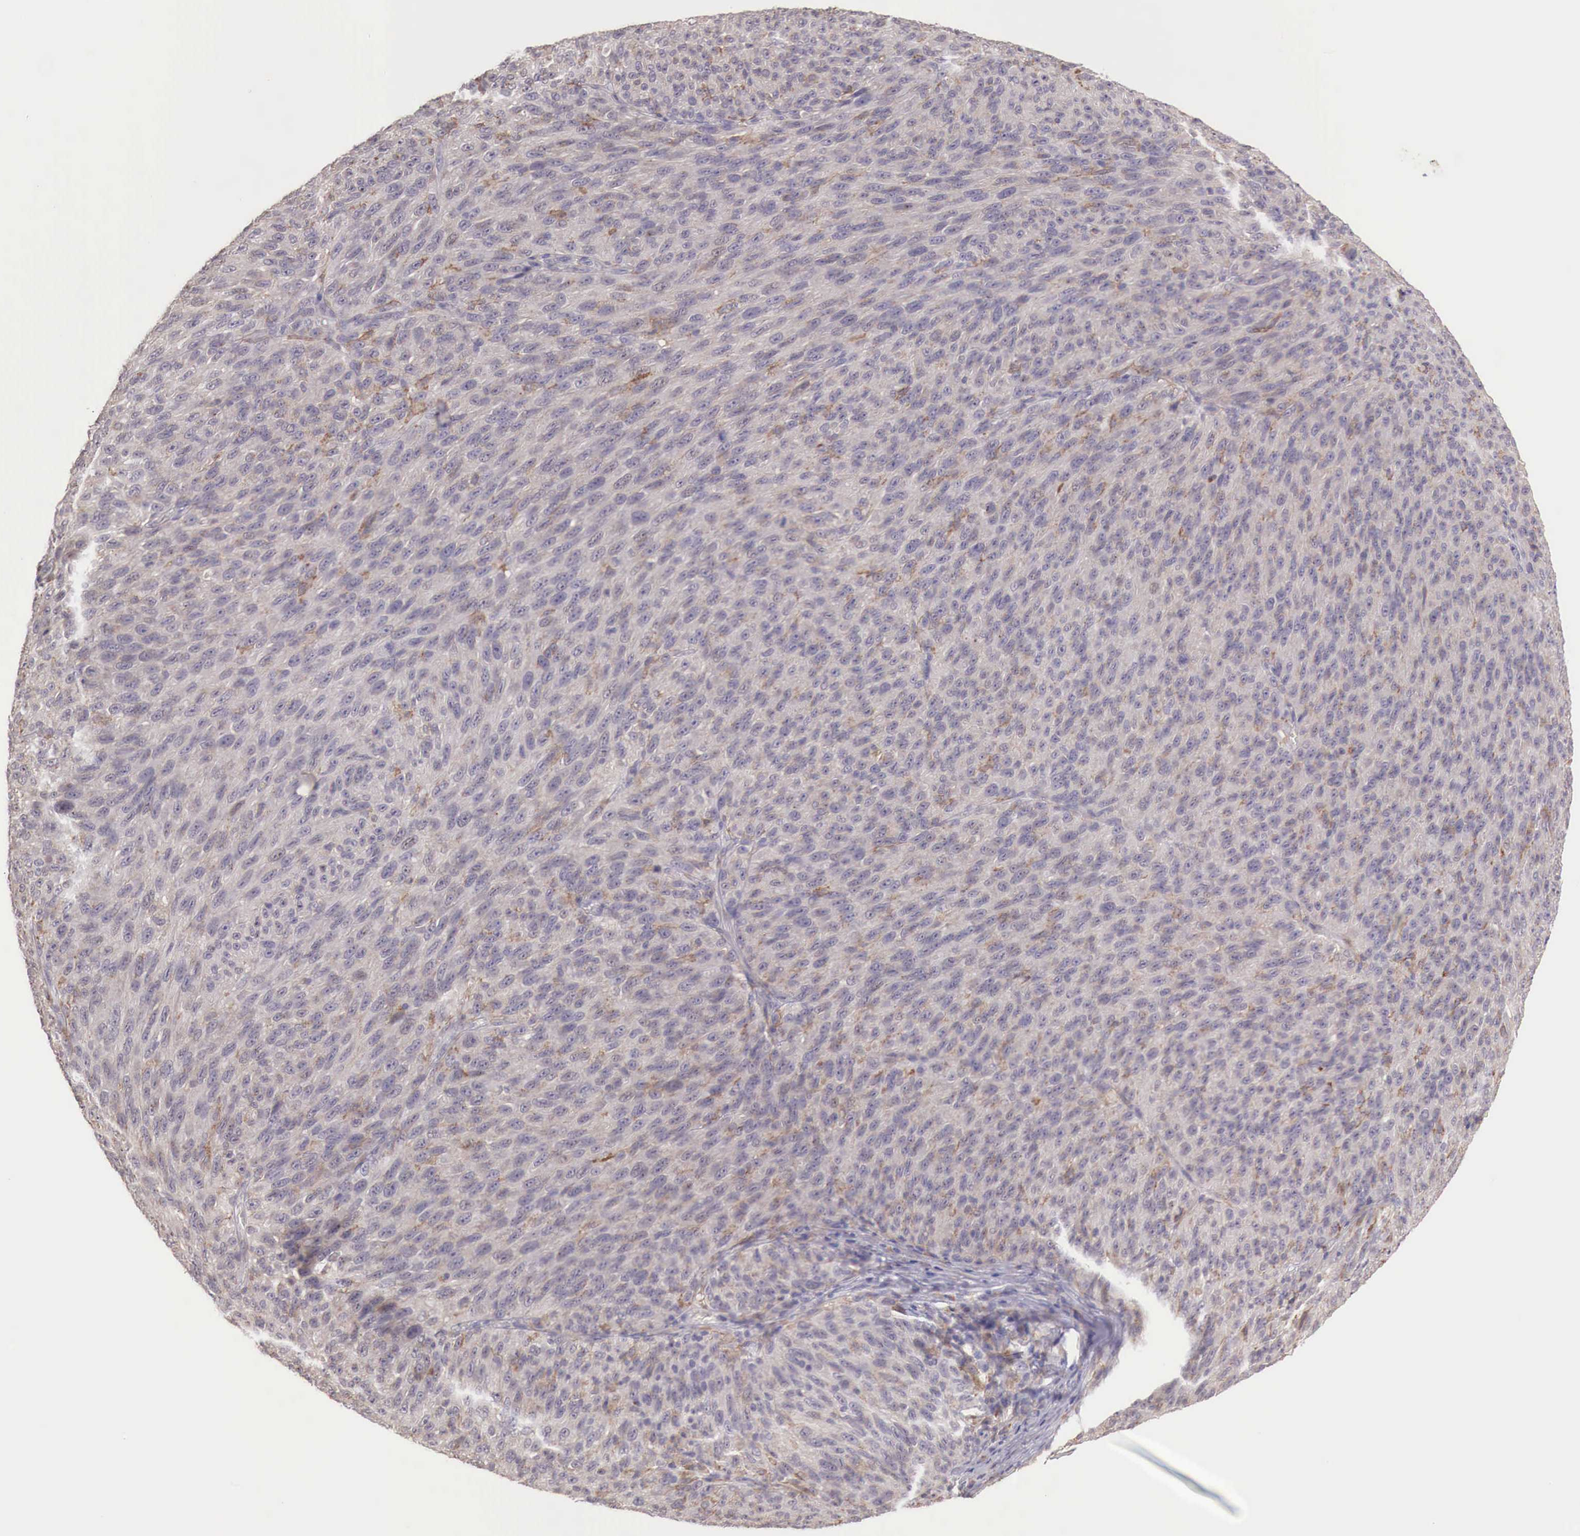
{"staining": {"intensity": "negative", "quantity": "none", "location": "none"}, "tissue": "melanoma", "cell_type": "Tumor cells", "image_type": "cancer", "snomed": [{"axis": "morphology", "description": "Malignant melanoma, NOS"}, {"axis": "topography", "description": "Skin"}], "caption": "High magnification brightfield microscopy of malignant melanoma stained with DAB (3,3'-diaminobenzidine) (brown) and counterstained with hematoxylin (blue): tumor cells show no significant staining. The staining was performed using DAB (3,3'-diaminobenzidine) to visualize the protein expression in brown, while the nuclei were stained in blue with hematoxylin (Magnification: 20x).", "gene": "CHRDL1", "patient": {"sex": "male", "age": 76}}